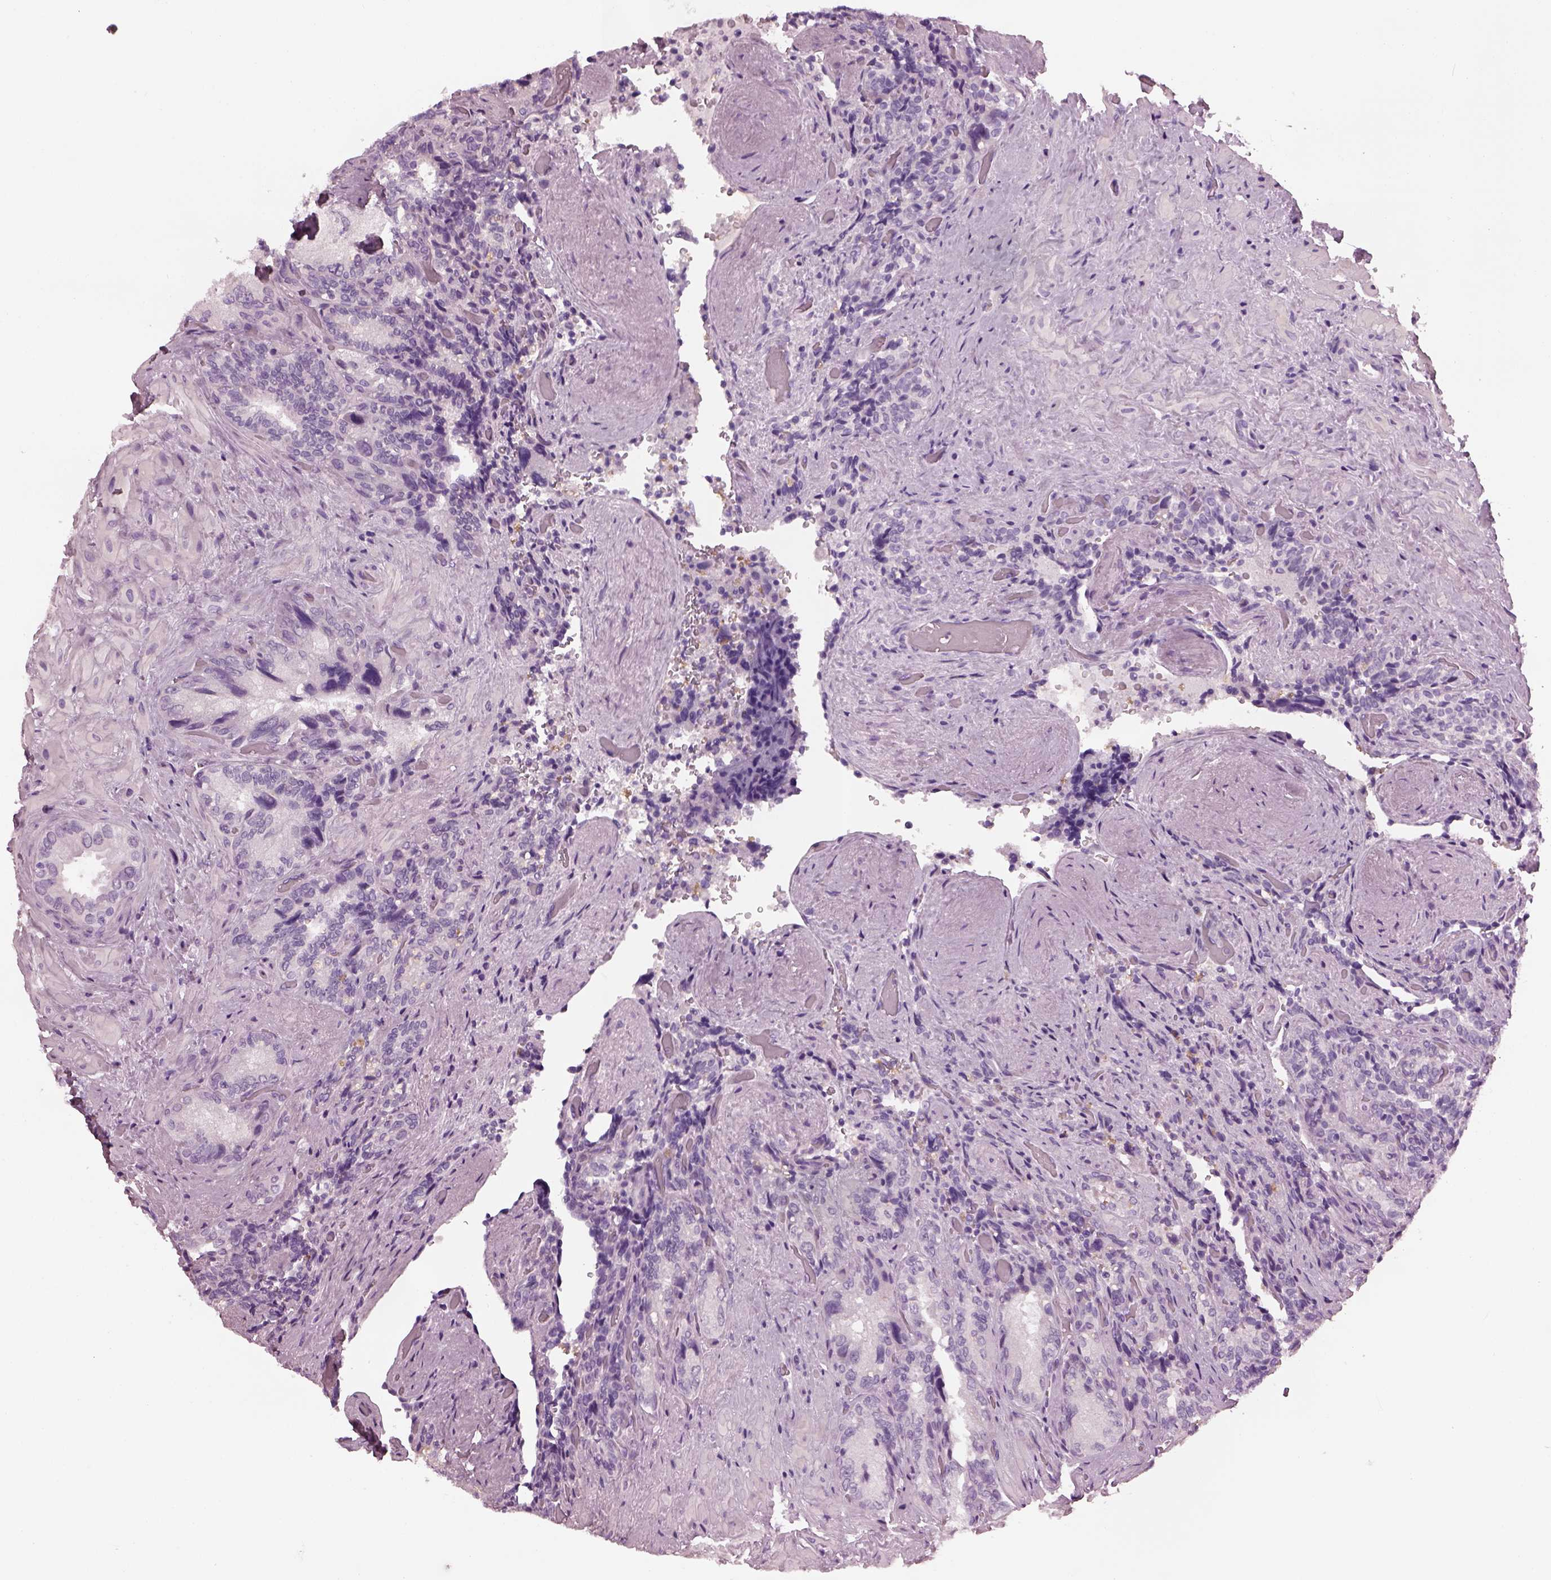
{"staining": {"intensity": "negative", "quantity": "none", "location": "none"}, "tissue": "seminal vesicle", "cell_type": "Glandular cells", "image_type": "normal", "snomed": [{"axis": "morphology", "description": "Normal tissue, NOS"}, {"axis": "topography", "description": "Seminal veicle"}], "caption": "High power microscopy micrograph of an IHC photomicrograph of benign seminal vesicle, revealing no significant positivity in glandular cells. The staining was performed using DAB to visualize the protein expression in brown, while the nuclei were stained in blue with hematoxylin (Magnification: 20x).", "gene": "SLC6A17", "patient": {"sex": "male", "age": 69}}